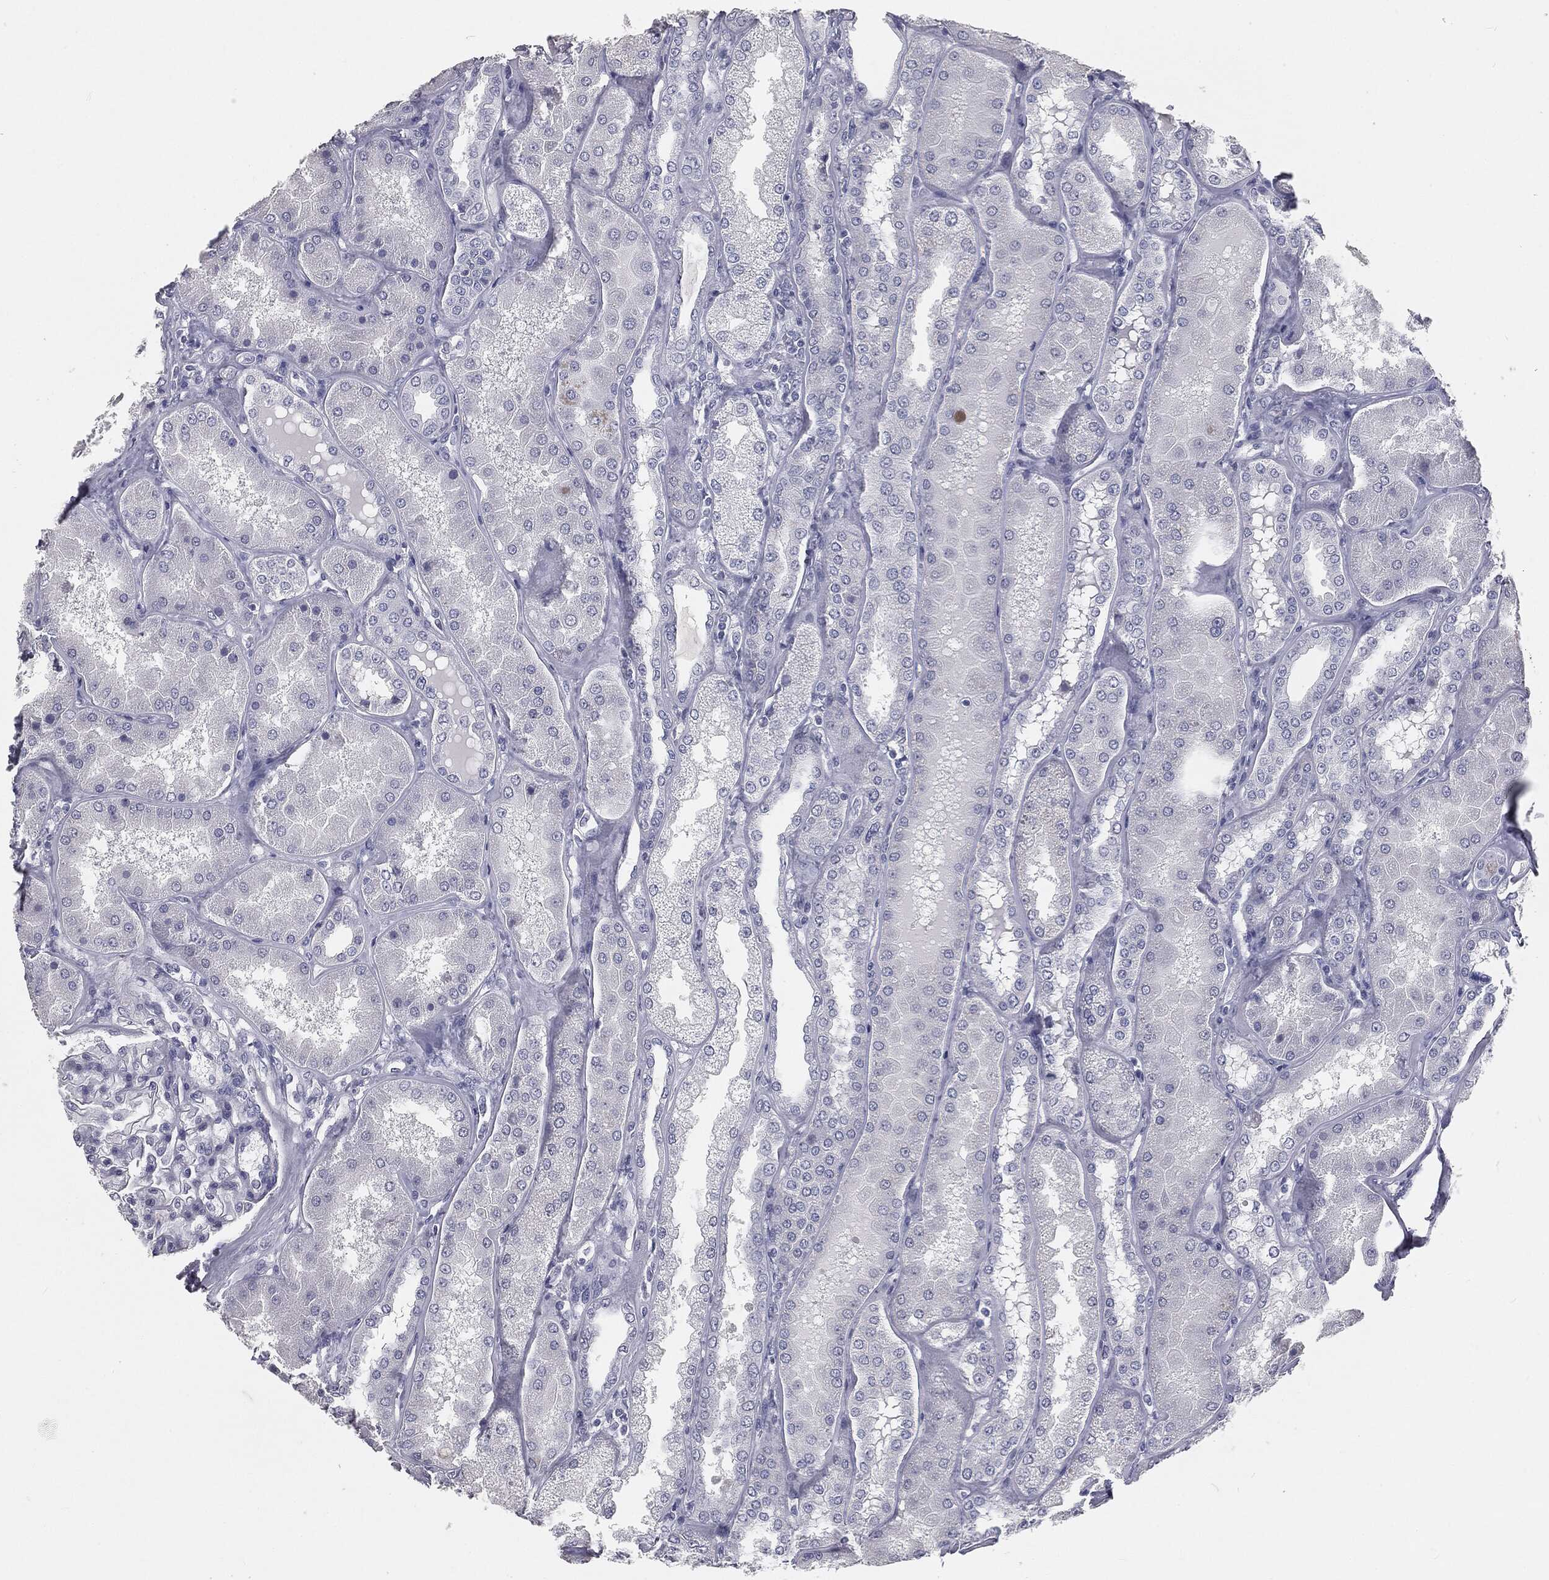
{"staining": {"intensity": "negative", "quantity": "none", "location": "none"}, "tissue": "kidney", "cell_type": "Cells in glomeruli", "image_type": "normal", "snomed": [{"axis": "morphology", "description": "Normal tissue, NOS"}, {"axis": "topography", "description": "Kidney"}], "caption": "This micrograph is of benign kidney stained with immunohistochemistry to label a protein in brown with the nuclei are counter-stained blue. There is no staining in cells in glomeruli.", "gene": "PRAME", "patient": {"sex": "female", "age": 56}}